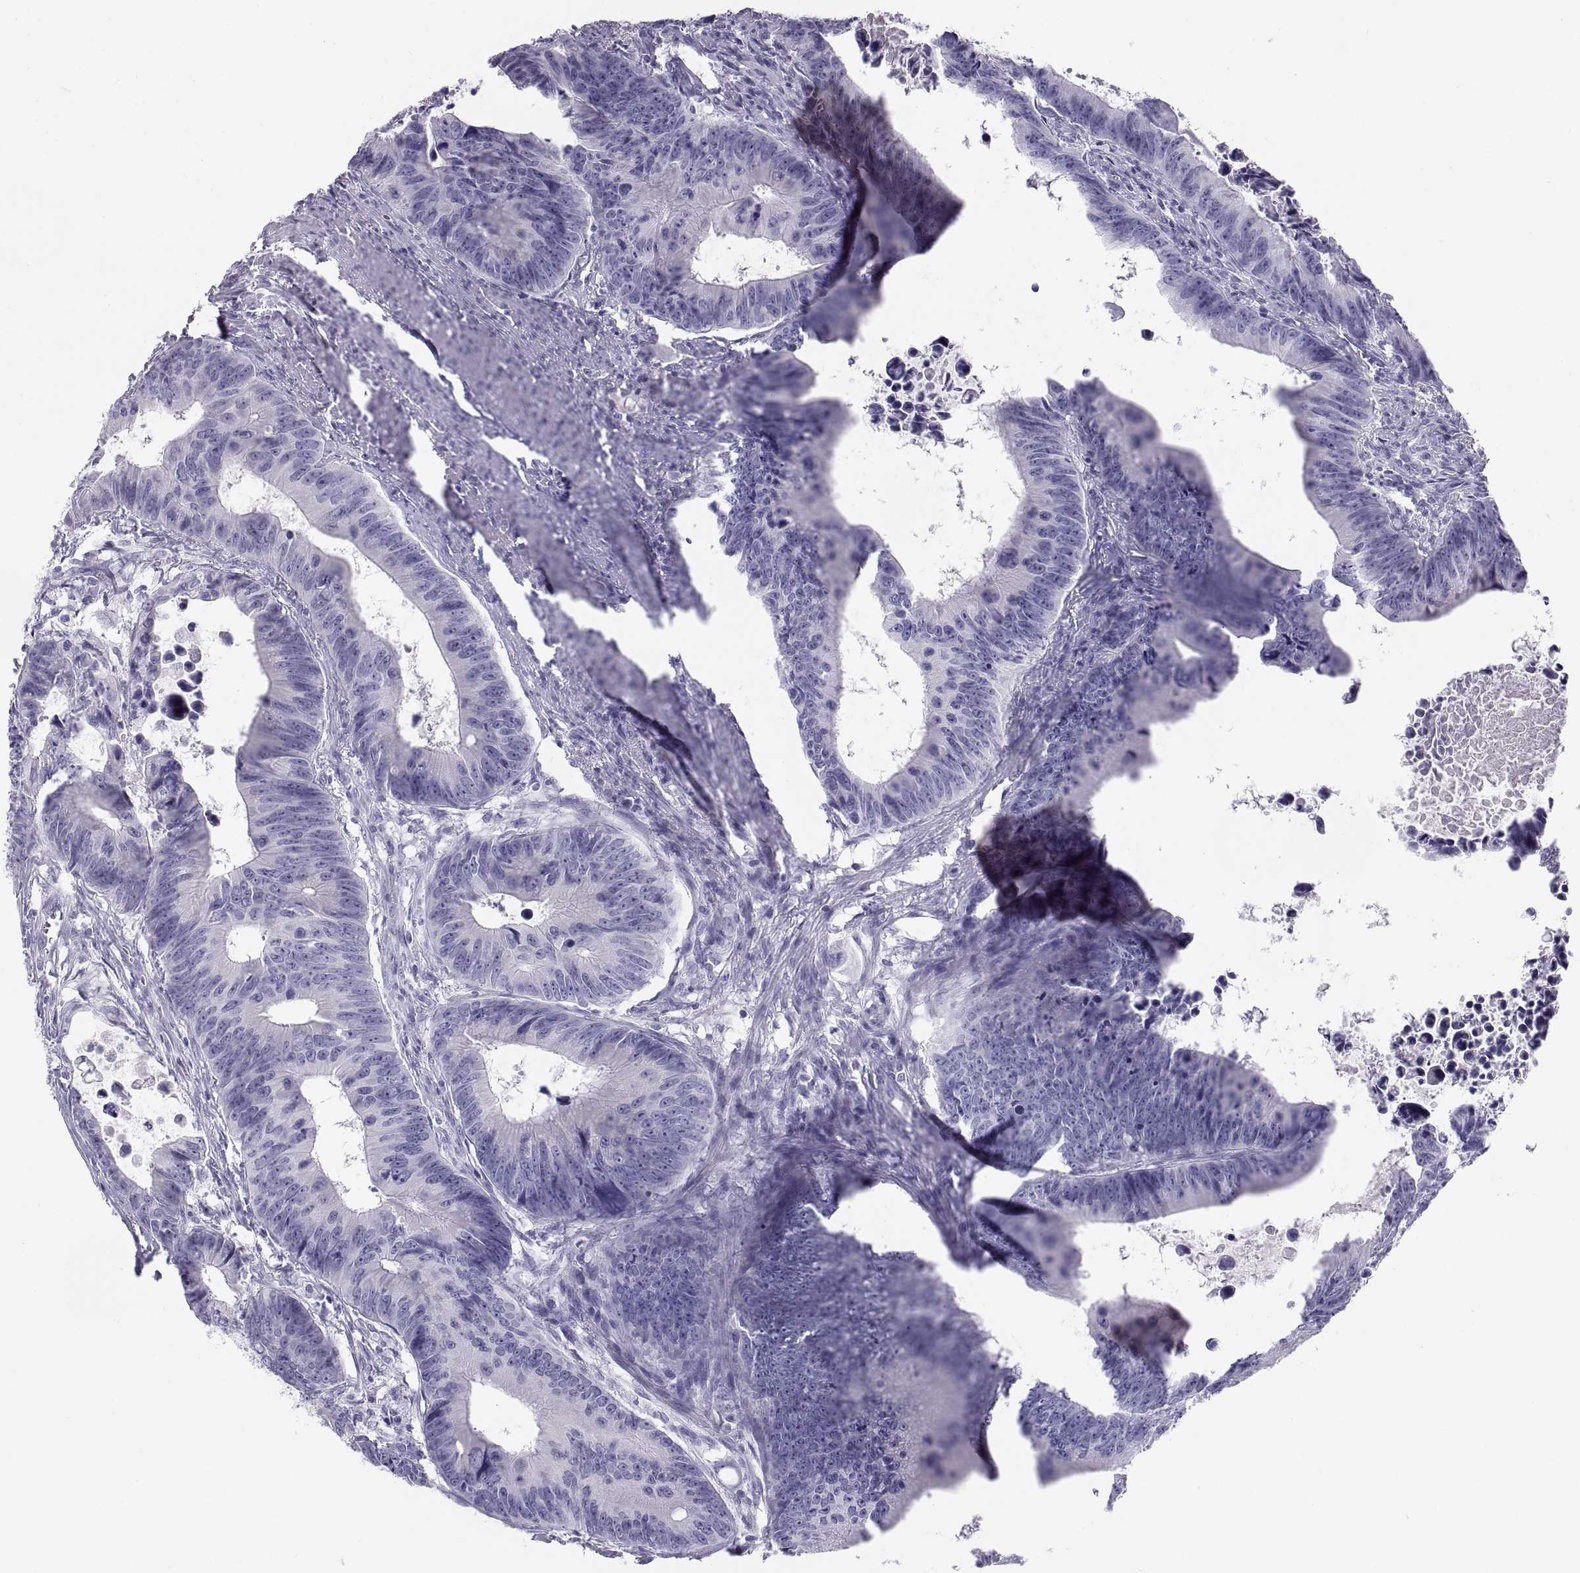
{"staining": {"intensity": "negative", "quantity": "none", "location": "none"}, "tissue": "colorectal cancer", "cell_type": "Tumor cells", "image_type": "cancer", "snomed": [{"axis": "morphology", "description": "Adenocarcinoma, NOS"}, {"axis": "topography", "description": "Colon"}], "caption": "Colorectal cancer was stained to show a protein in brown. There is no significant expression in tumor cells.", "gene": "PAX2", "patient": {"sex": "female", "age": 87}}